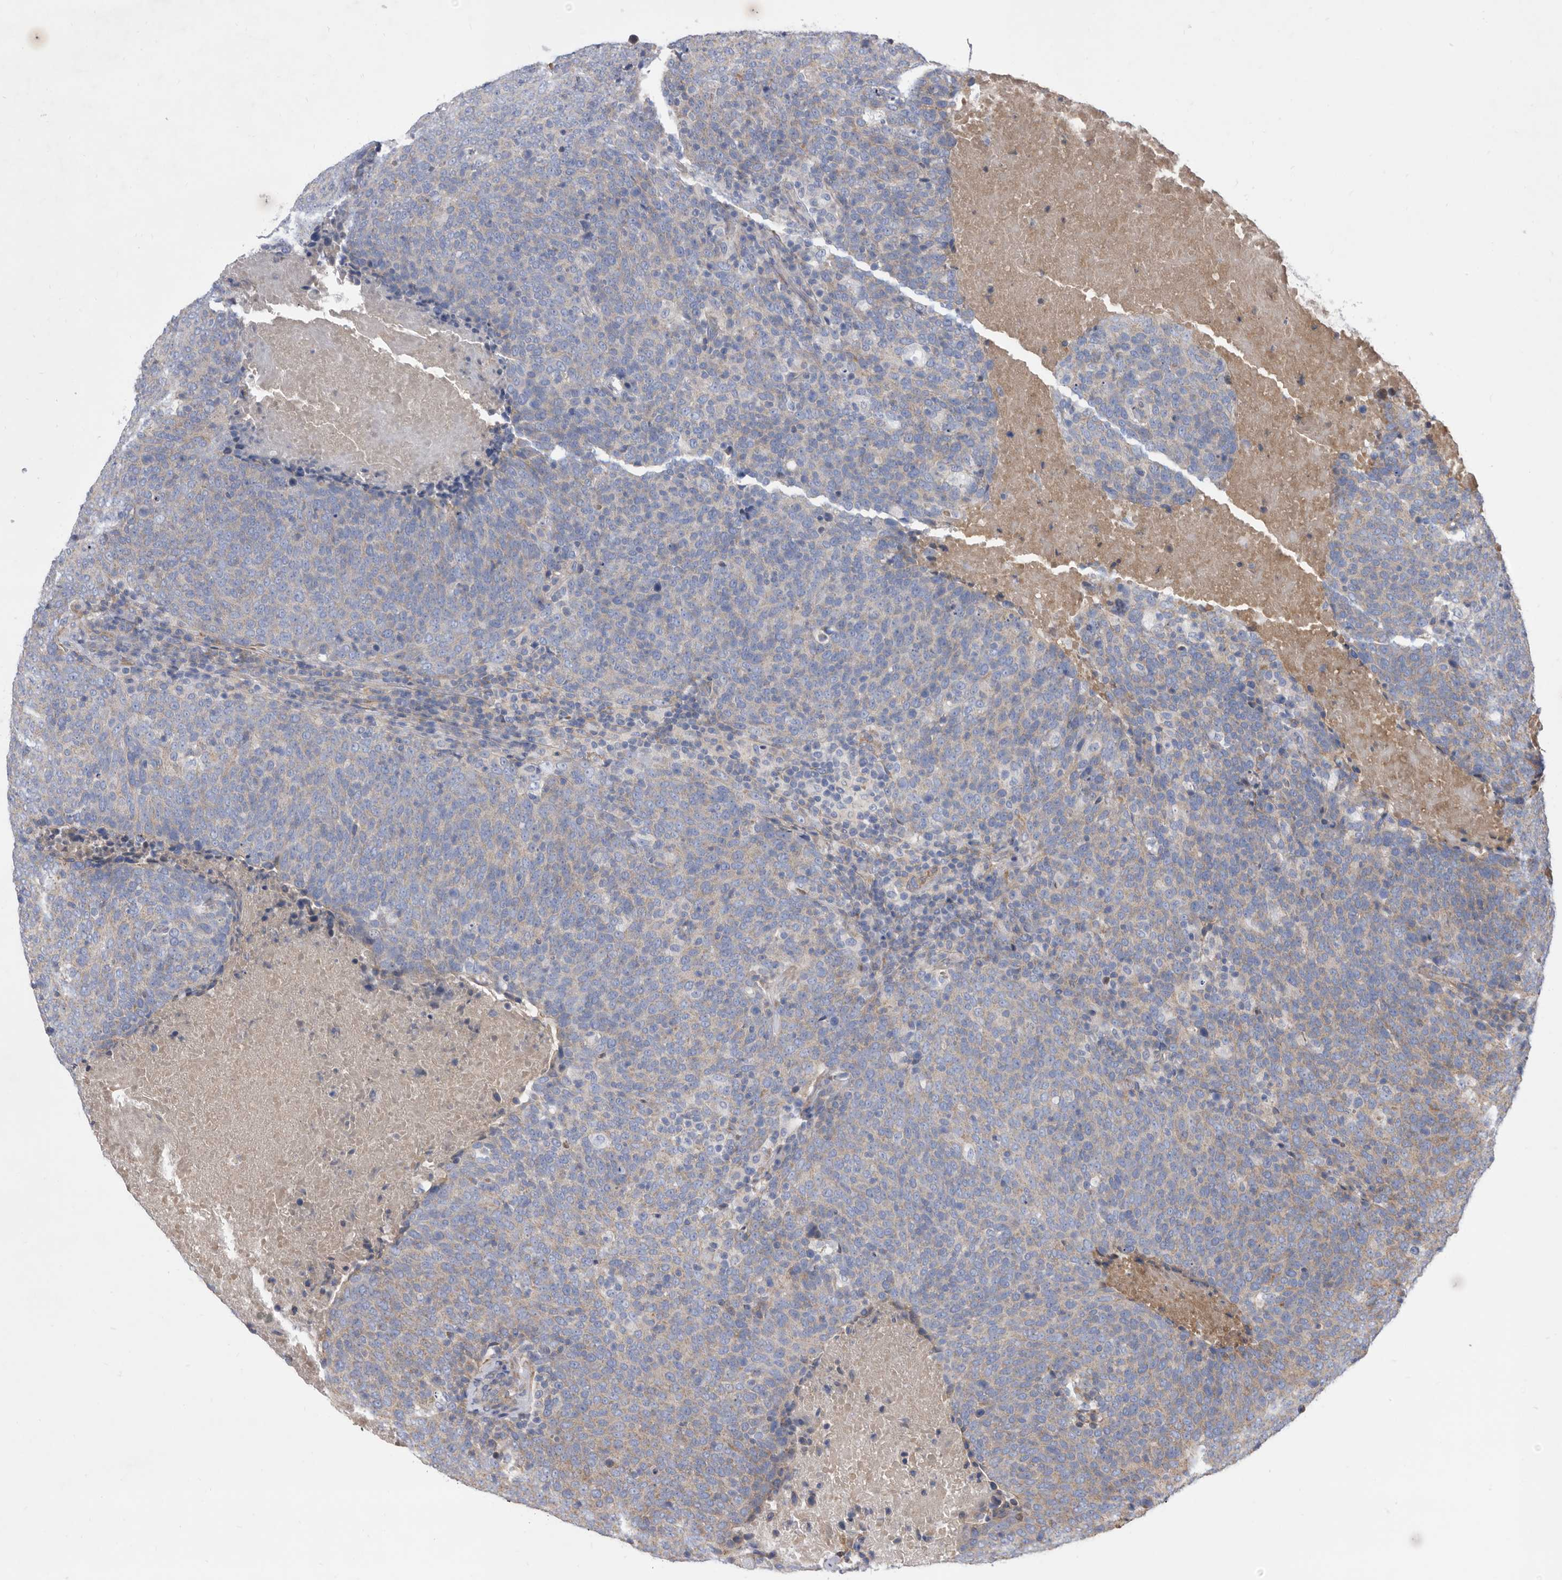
{"staining": {"intensity": "negative", "quantity": "none", "location": "none"}, "tissue": "head and neck cancer", "cell_type": "Tumor cells", "image_type": "cancer", "snomed": [{"axis": "morphology", "description": "Squamous cell carcinoma, NOS"}, {"axis": "morphology", "description": "Squamous cell carcinoma, metastatic, NOS"}, {"axis": "topography", "description": "Lymph node"}, {"axis": "topography", "description": "Head-Neck"}], "caption": "DAB immunohistochemical staining of human metastatic squamous cell carcinoma (head and neck) shows no significant positivity in tumor cells.", "gene": "ATP13A3", "patient": {"sex": "male", "age": 62}}